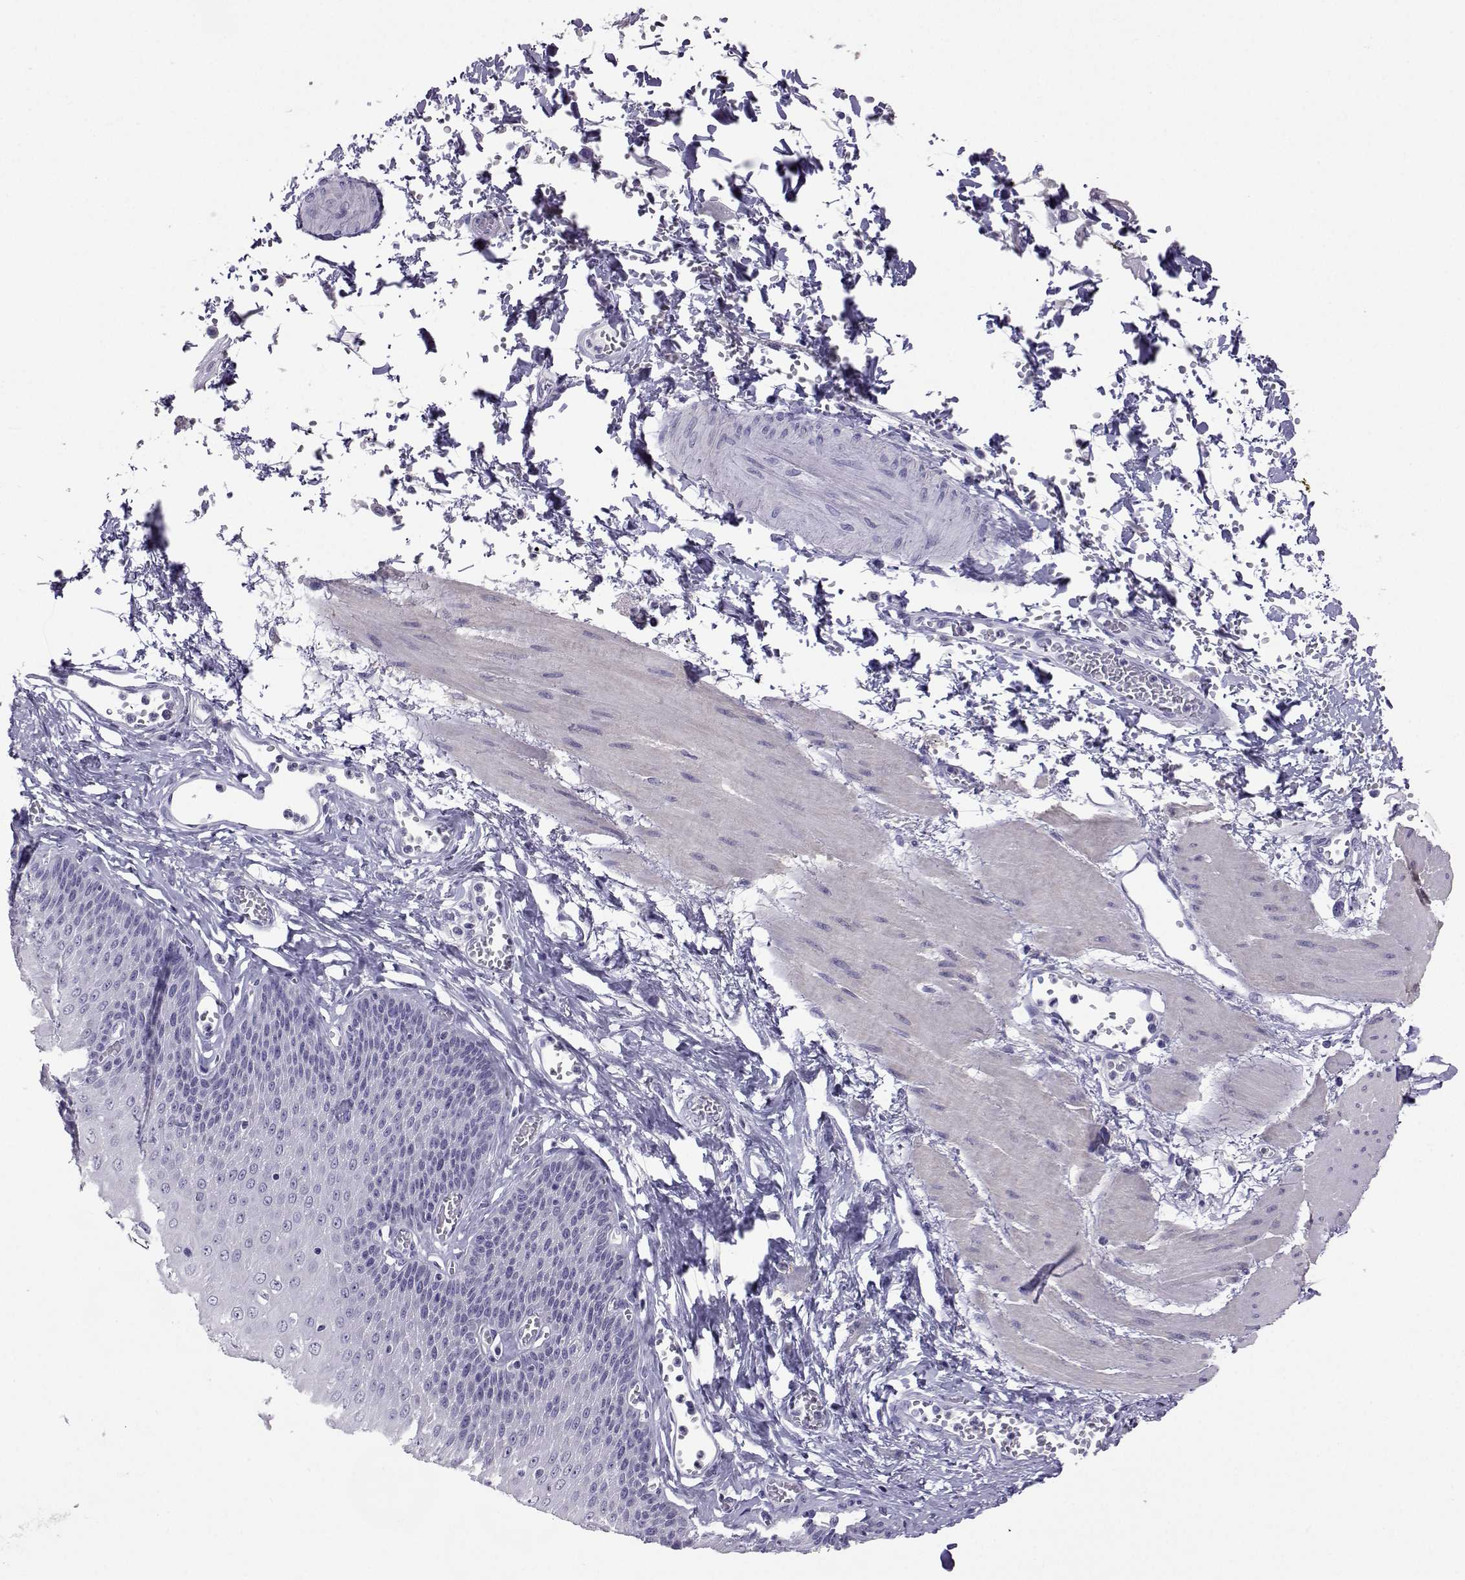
{"staining": {"intensity": "negative", "quantity": "none", "location": "none"}, "tissue": "esophagus", "cell_type": "Squamous epithelial cells", "image_type": "normal", "snomed": [{"axis": "morphology", "description": "Normal tissue, NOS"}, {"axis": "topography", "description": "Esophagus"}], "caption": "Squamous epithelial cells are negative for protein expression in unremarkable human esophagus. Brightfield microscopy of IHC stained with DAB (brown) and hematoxylin (blue), captured at high magnification.", "gene": "PLIN4", "patient": {"sex": "male", "age": 60}}